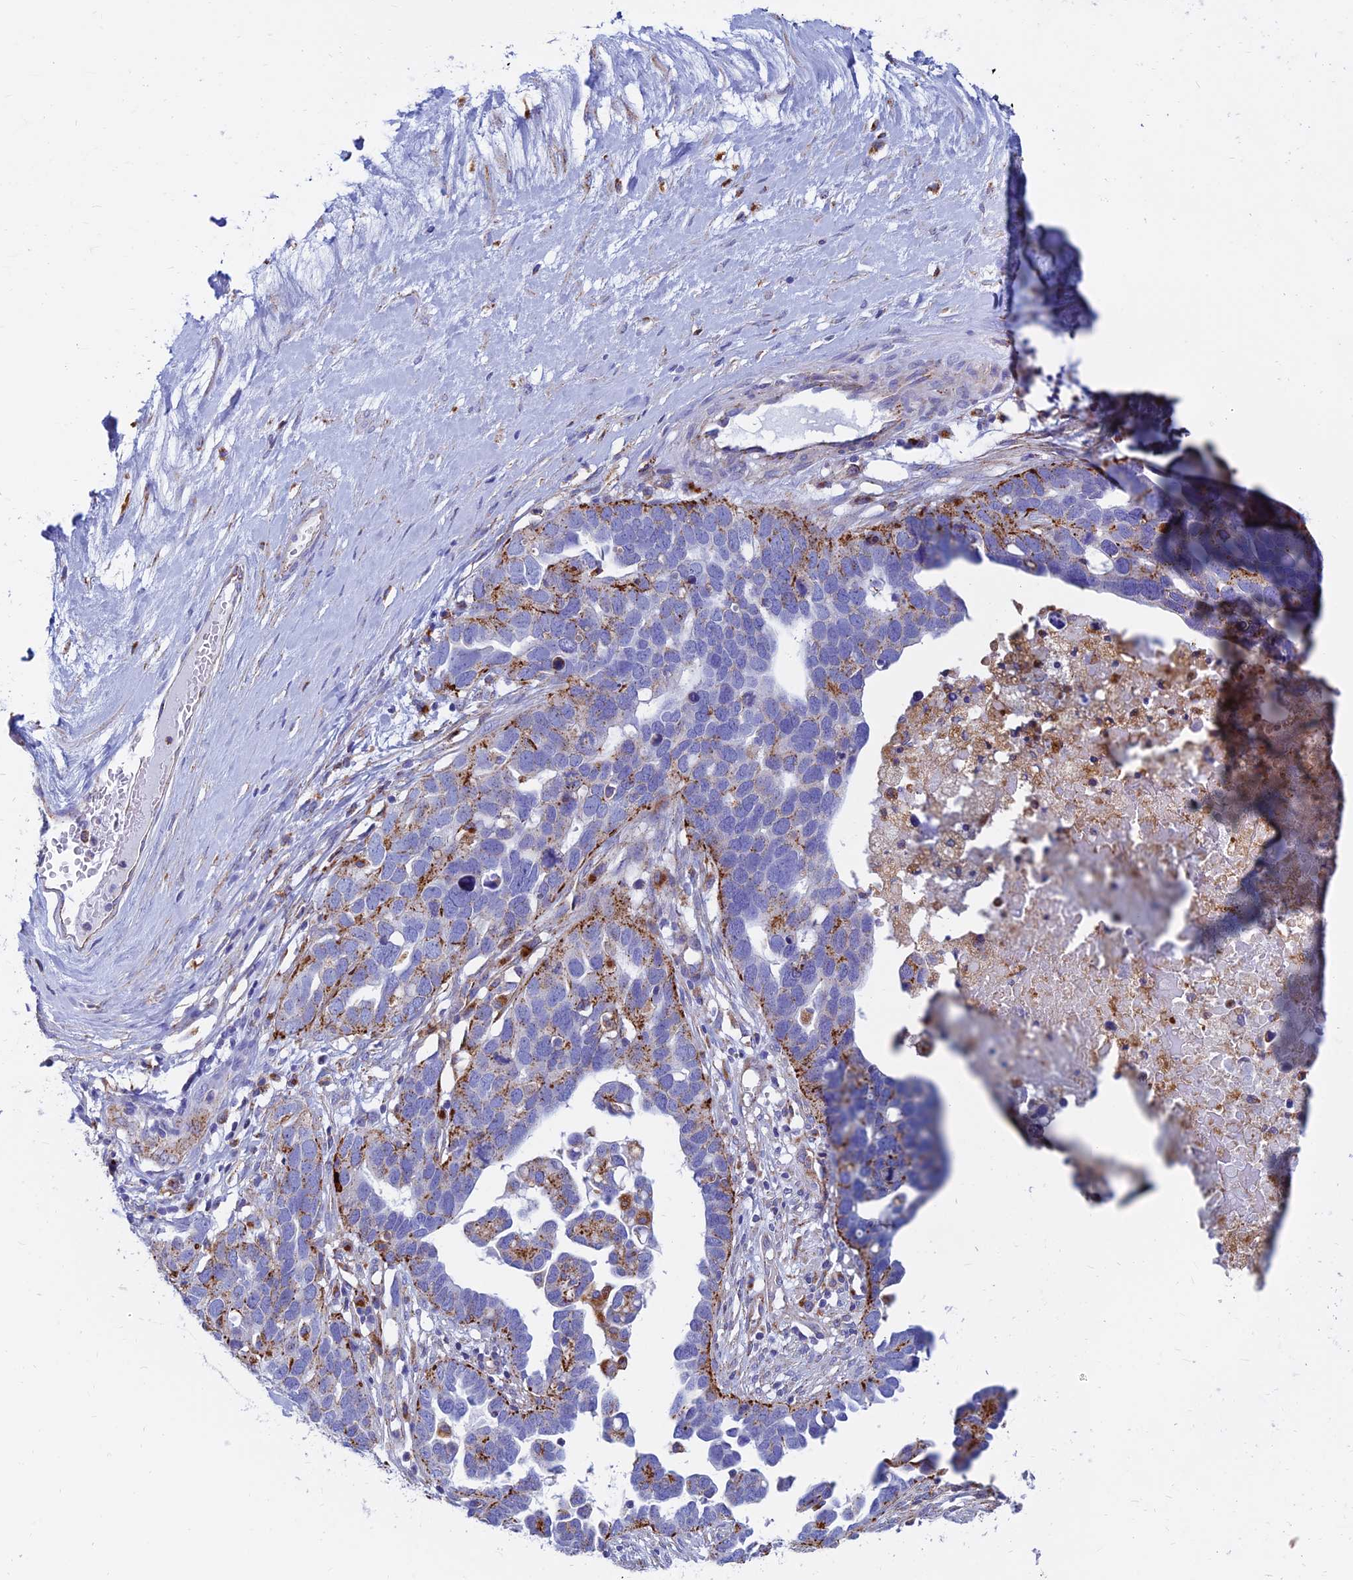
{"staining": {"intensity": "moderate", "quantity": "25%-75%", "location": "cytoplasmic/membranous"}, "tissue": "ovarian cancer", "cell_type": "Tumor cells", "image_type": "cancer", "snomed": [{"axis": "morphology", "description": "Cystadenocarcinoma, serous, NOS"}, {"axis": "topography", "description": "Ovary"}], "caption": "Tumor cells display medium levels of moderate cytoplasmic/membranous expression in approximately 25%-75% of cells in ovarian cancer.", "gene": "SPNS1", "patient": {"sex": "female", "age": 54}}